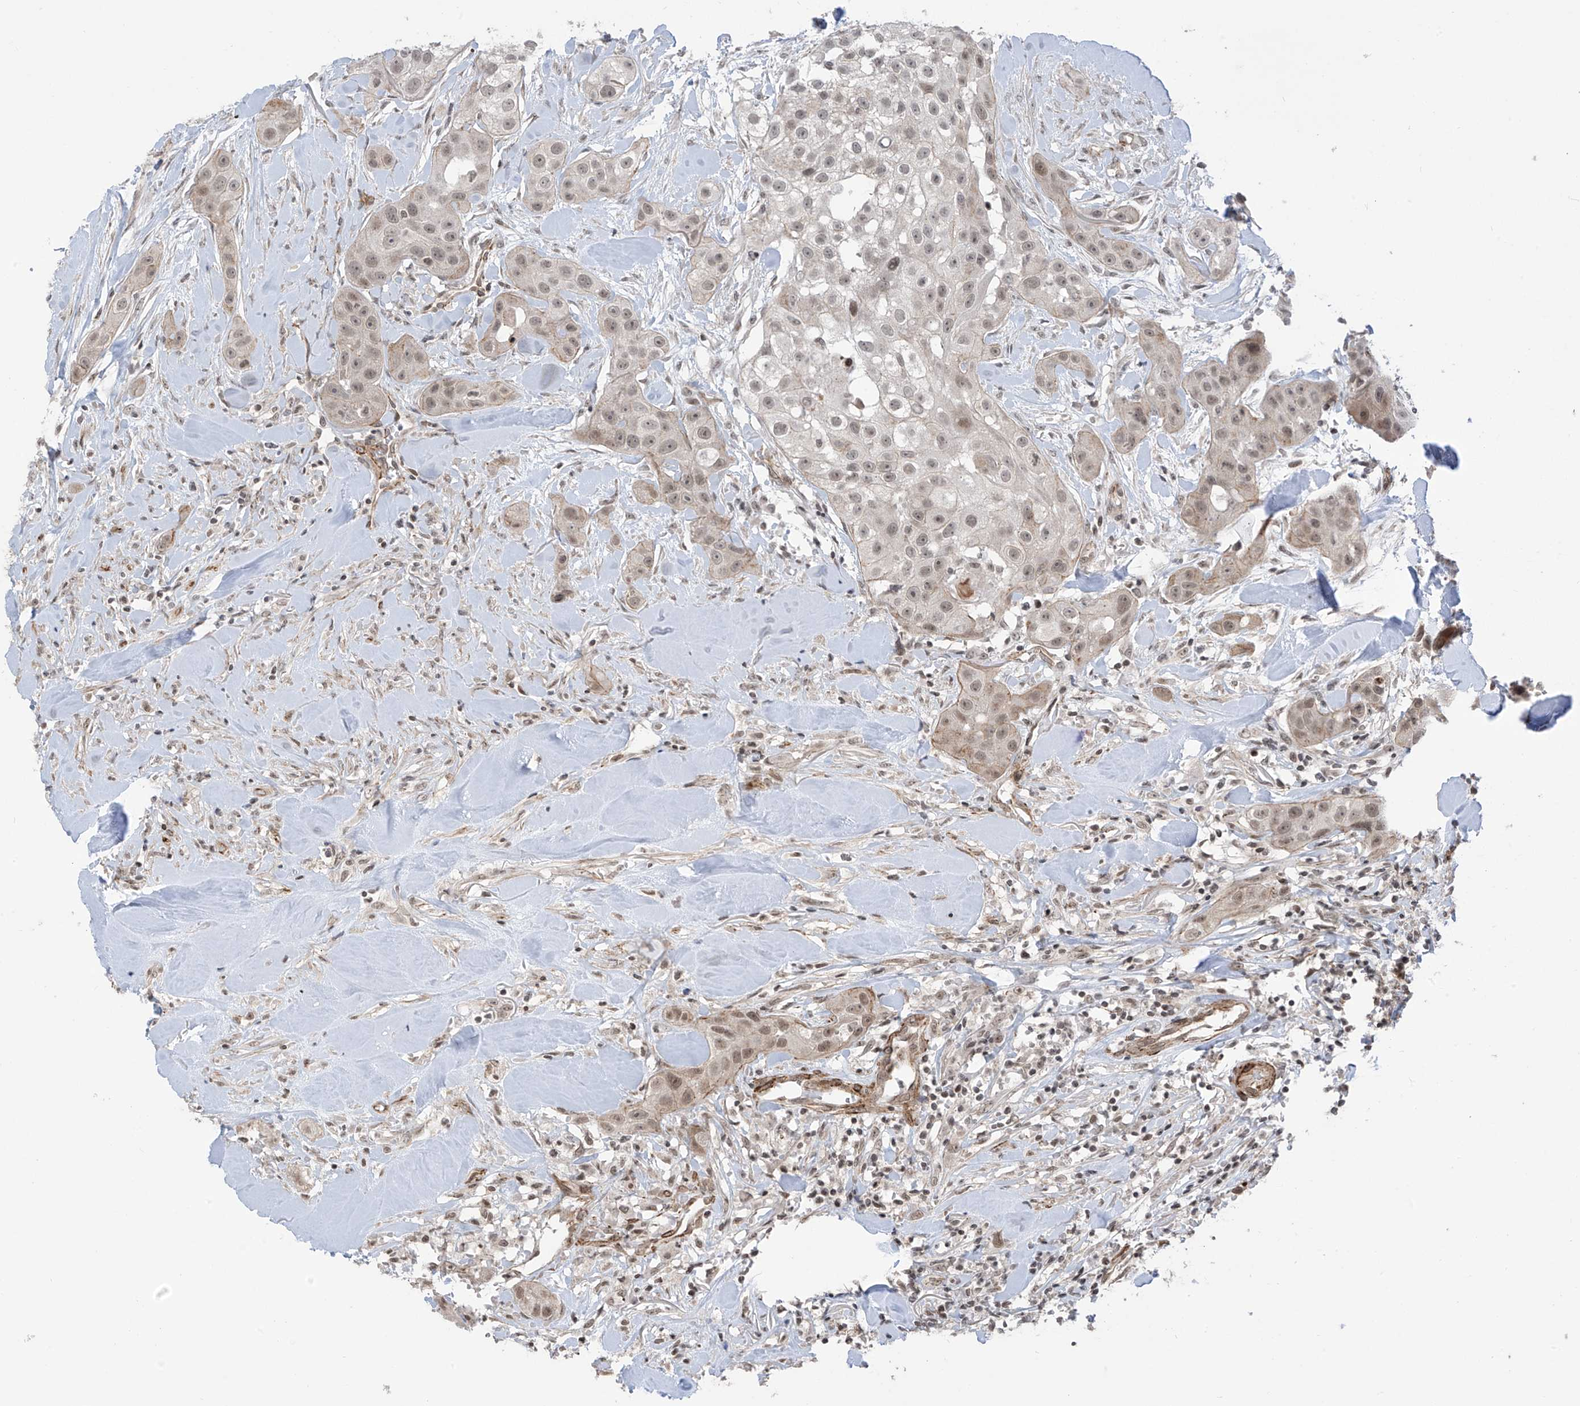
{"staining": {"intensity": "weak", "quantity": ">75%", "location": "nuclear"}, "tissue": "head and neck cancer", "cell_type": "Tumor cells", "image_type": "cancer", "snomed": [{"axis": "morphology", "description": "Normal tissue, NOS"}, {"axis": "morphology", "description": "Squamous cell carcinoma, NOS"}, {"axis": "topography", "description": "Skeletal muscle"}, {"axis": "topography", "description": "Head-Neck"}], "caption": "Human squamous cell carcinoma (head and neck) stained with a protein marker exhibits weak staining in tumor cells.", "gene": "METAP1D", "patient": {"sex": "male", "age": 51}}